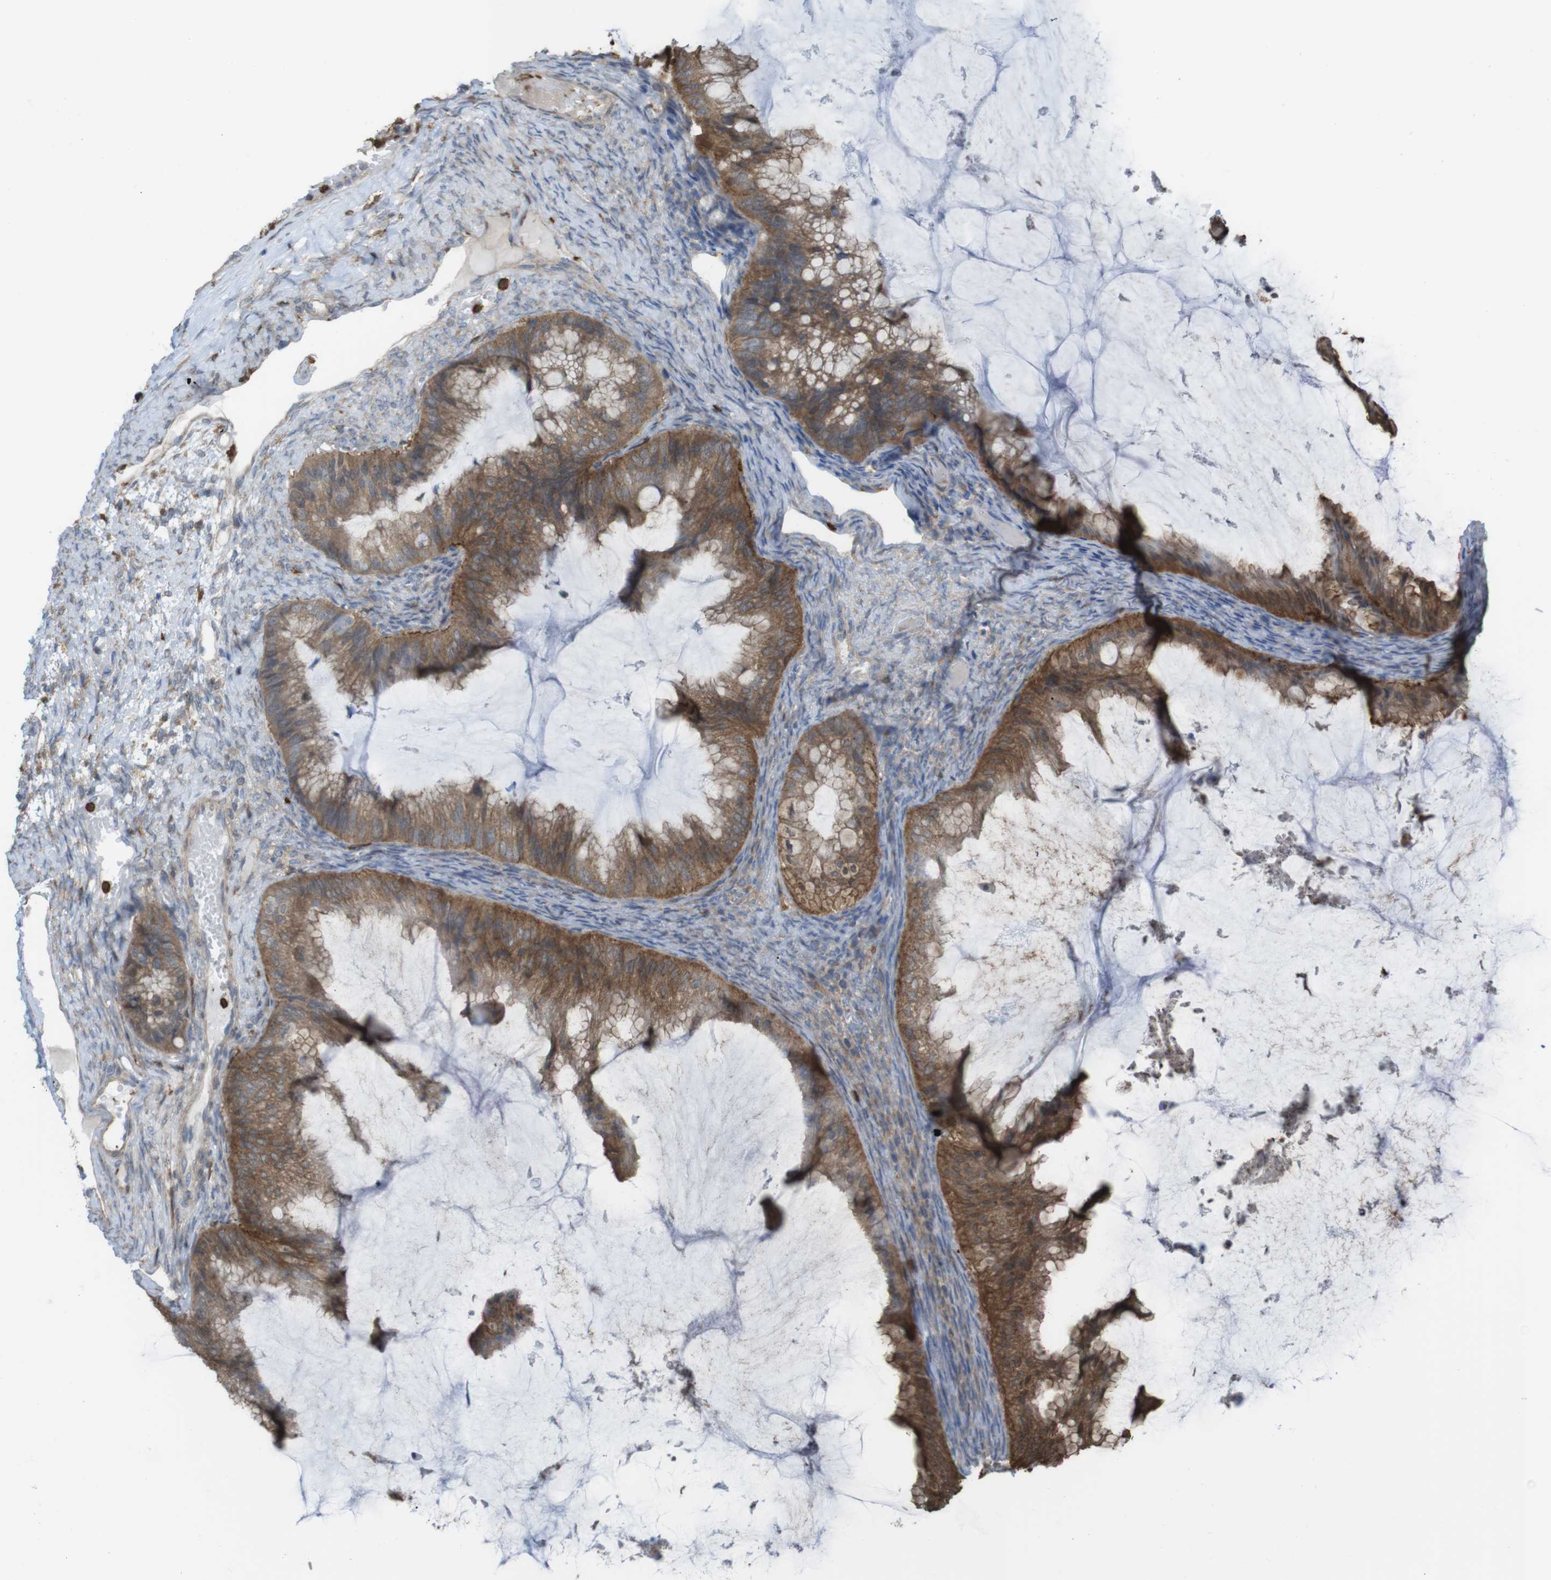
{"staining": {"intensity": "moderate", "quantity": ">75%", "location": "cytoplasmic/membranous"}, "tissue": "ovarian cancer", "cell_type": "Tumor cells", "image_type": "cancer", "snomed": [{"axis": "morphology", "description": "Cystadenocarcinoma, mucinous, NOS"}, {"axis": "topography", "description": "Ovary"}], "caption": "An image of human mucinous cystadenocarcinoma (ovarian) stained for a protein shows moderate cytoplasmic/membranous brown staining in tumor cells.", "gene": "PRKCD", "patient": {"sex": "female", "age": 61}}